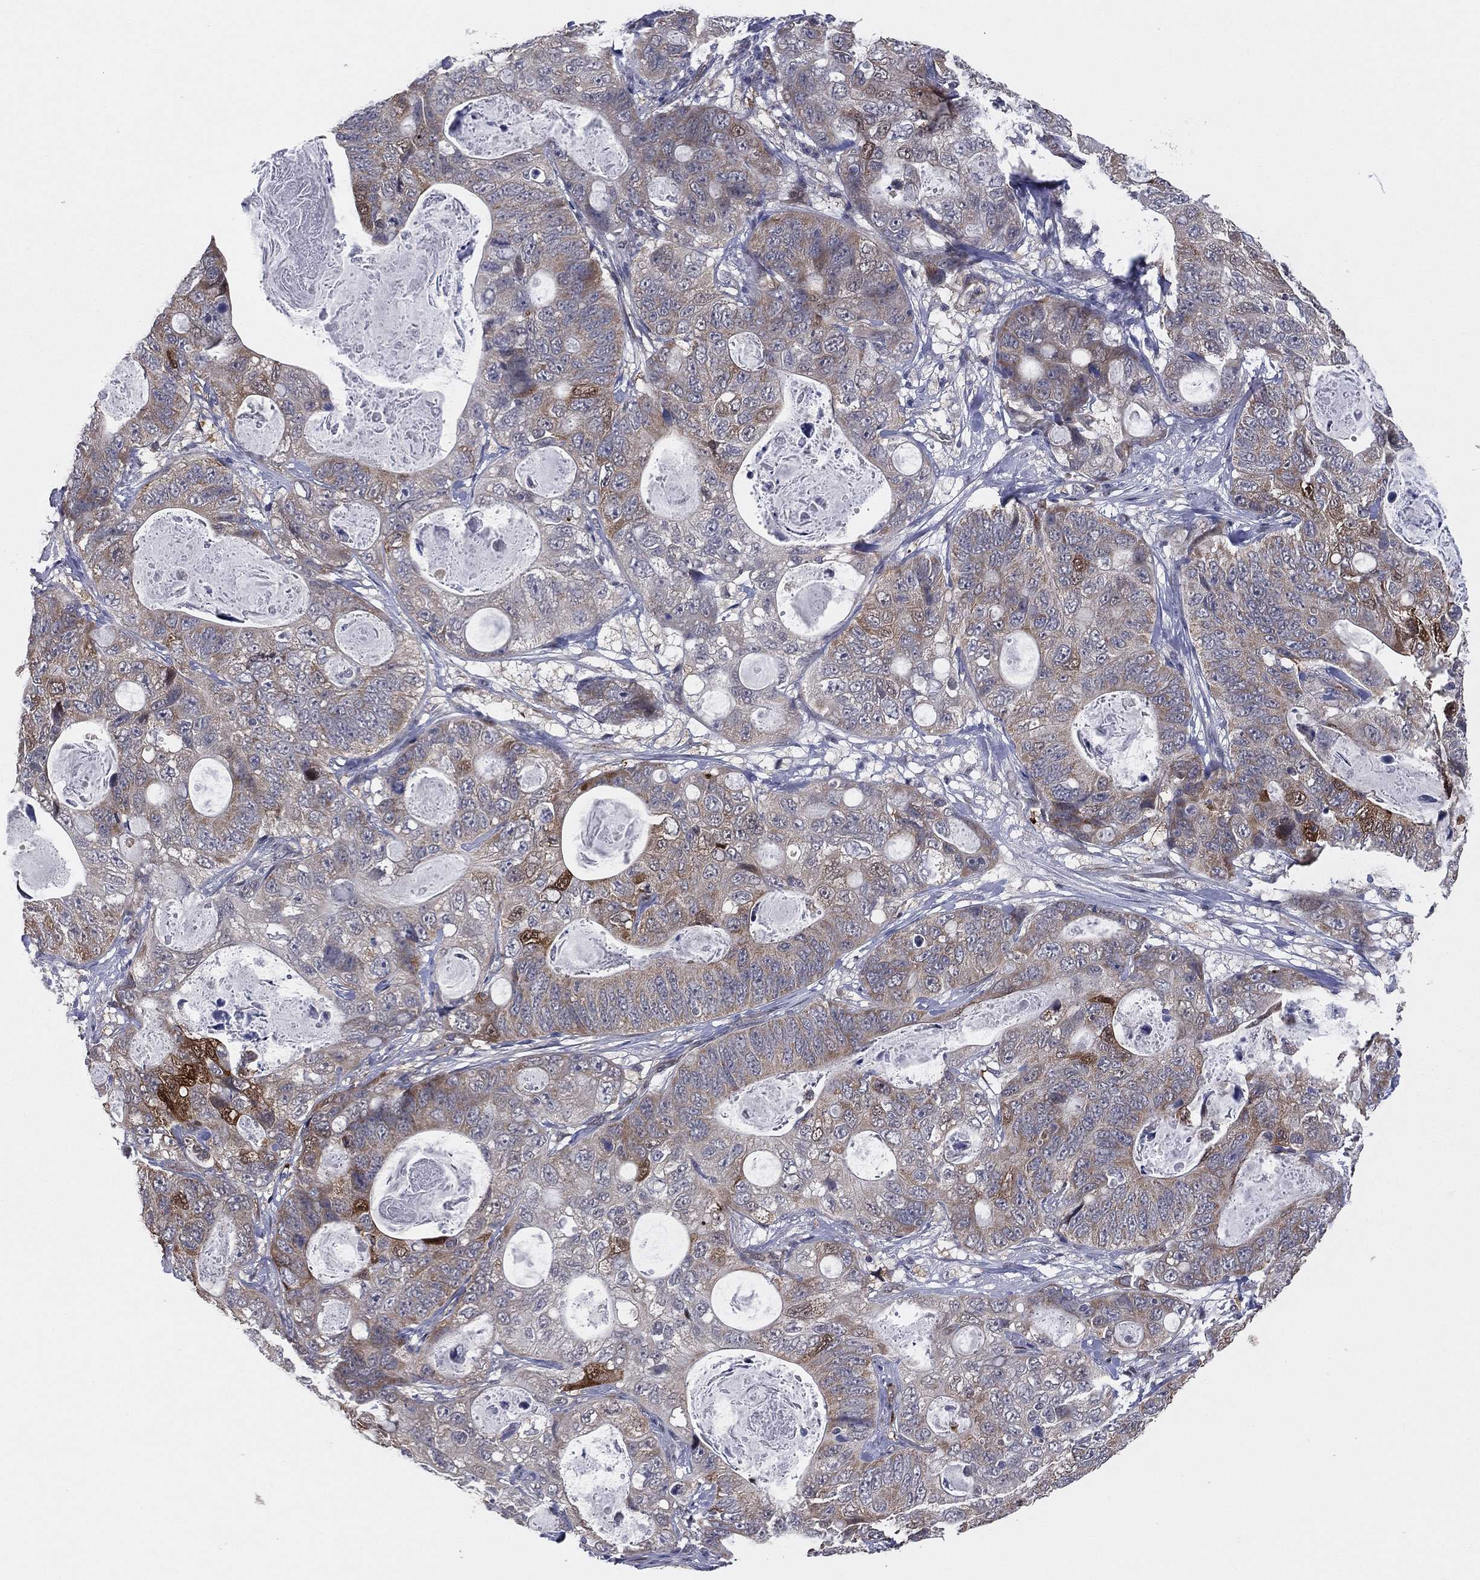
{"staining": {"intensity": "strong", "quantity": "<25%", "location": "cytoplasmic/membranous,nuclear"}, "tissue": "stomach cancer", "cell_type": "Tumor cells", "image_type": "cancer", "snomed": [{"axis": "morphology", "description": "Normal tissue, NOS"}, {"axis": "morphology", "description": "Adenocarcinoma, NOS"}, {"axis": "topography", "description": "Stomach"}], "caption": "Protein staining displays strong cytoplasmic/membranous and nuclear expression in approximately <25% of tumor cells in stomach cancer. The staining was performed using DAB (3,3'-diaminobenzidine), with brown indicating positive protein expression. Nuclei are stained blue with hematoxylin.", "gene": "SNCG", "patient": {"sex": "female", "age": 89}}